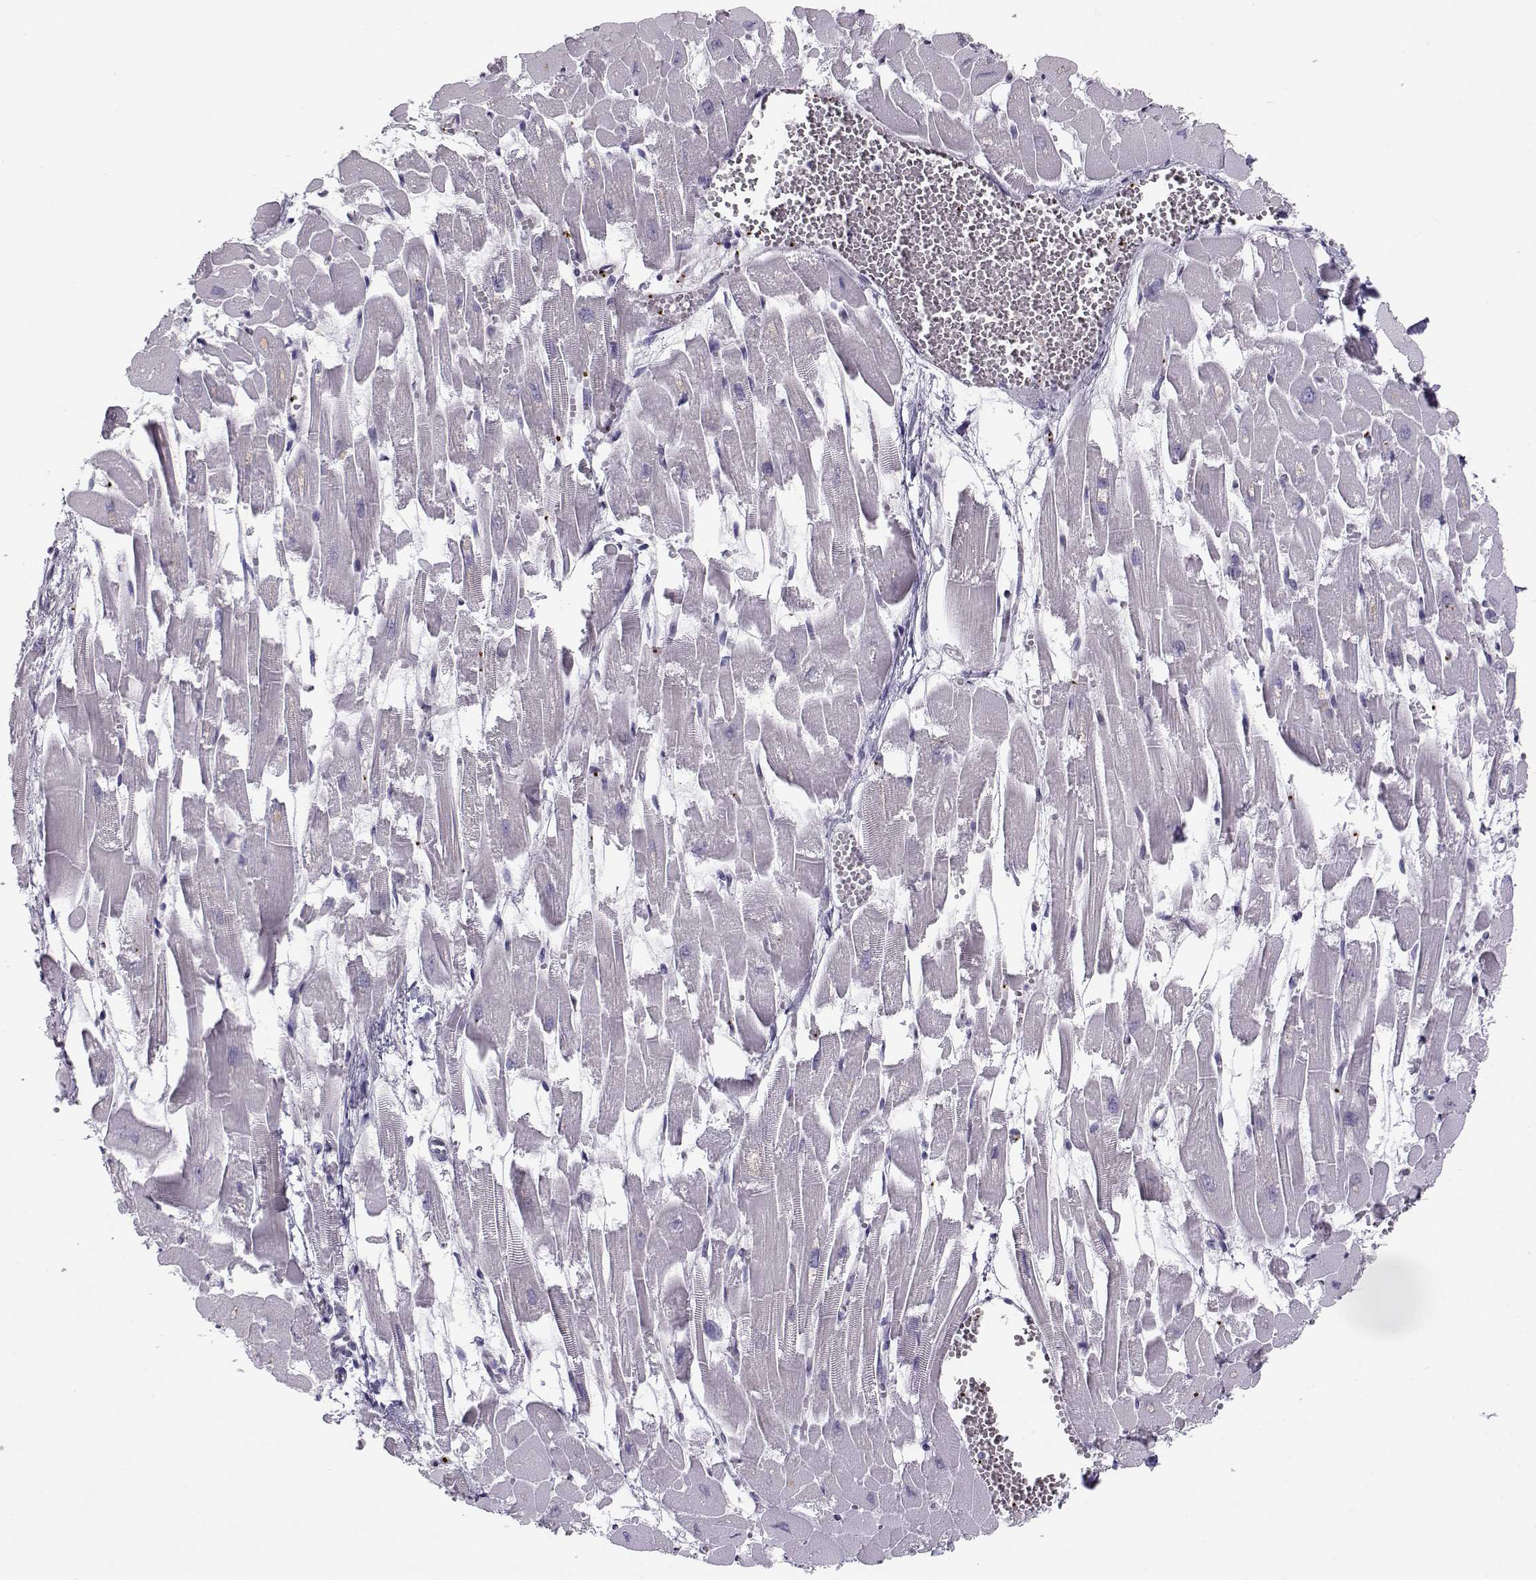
{"staining": {"intensity": "negative", "quantity": "none", "location": "none"}, "tissue": "heart muscle", "cell_type": "Cardiomyocytes", "image_type": "normal", "snomed": [{"axis": "morphology", "description": "Normal tissue, NOS"}, {"axis": "topography", "description": "Heart"}], "caption": "The immunohistochemistry (IHC) micrograph has no significant expression in cardiomyocytes of heart muscle. The staining was performed using DAB to visualize the protein expression in brown, while the nuclei were stained in blue with hematoxylin (Magnification: 20x).", "gene": "KLF17", "patient": {"sex": "female", "age": 52}}